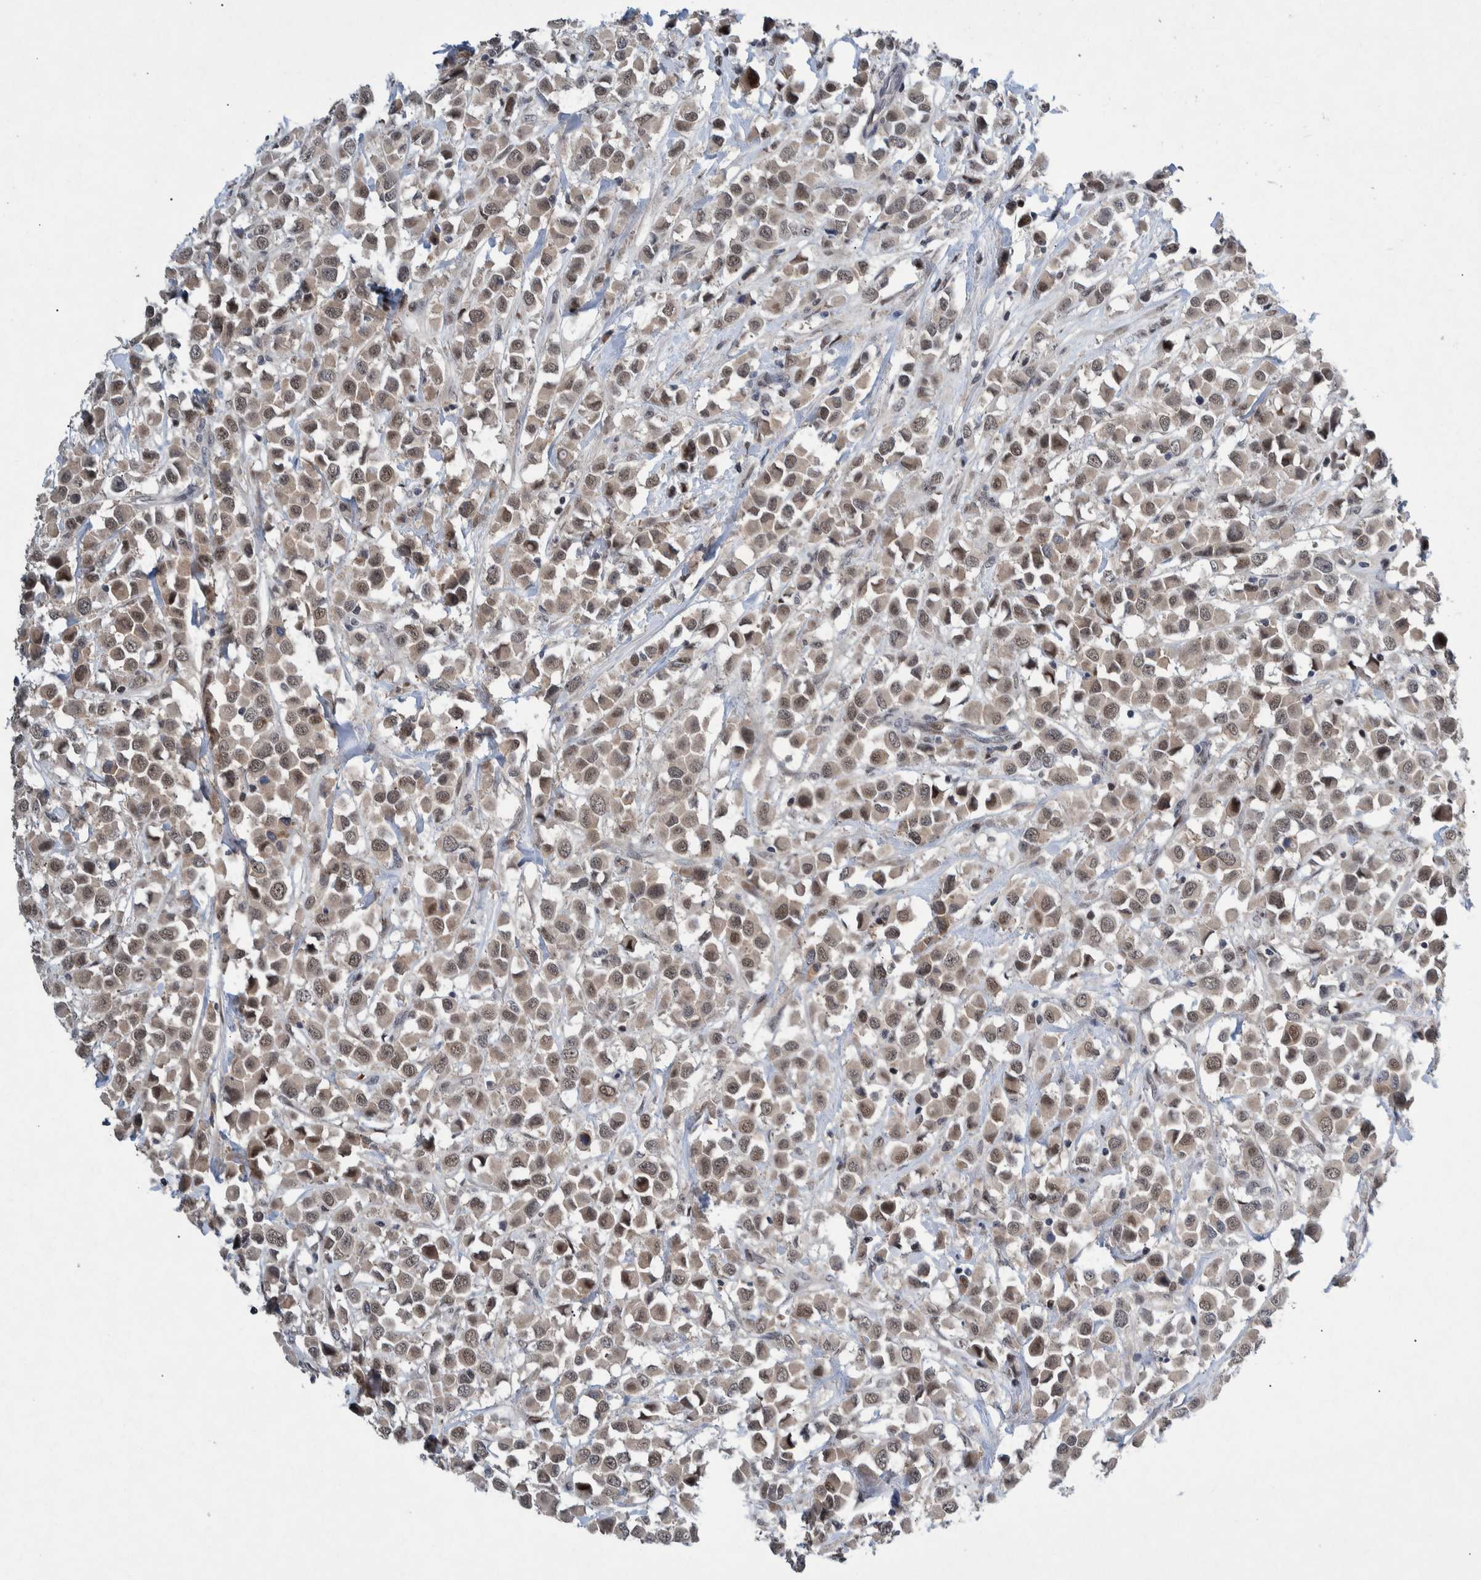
{"staining": {"intensity": "weak", "quantity": ">75%", "location": "nuclear"}, "tissue": "breast cancer", "cell_type": "Tumor cells", "image_type": "cancer", "snomed": [{"axis": "morphology", "description": "Duct carcinoma"}, {"axis": "topography", "description": "Breast"}], "caption": "A micrograph showing weak nuclear expression in about >75% of tumor cells in breast intraductal carcinoma, as visualized by brown immunohistochemical staining.", "gene": "ESRP1", "patient": {"sex": "female", "age": 61}}